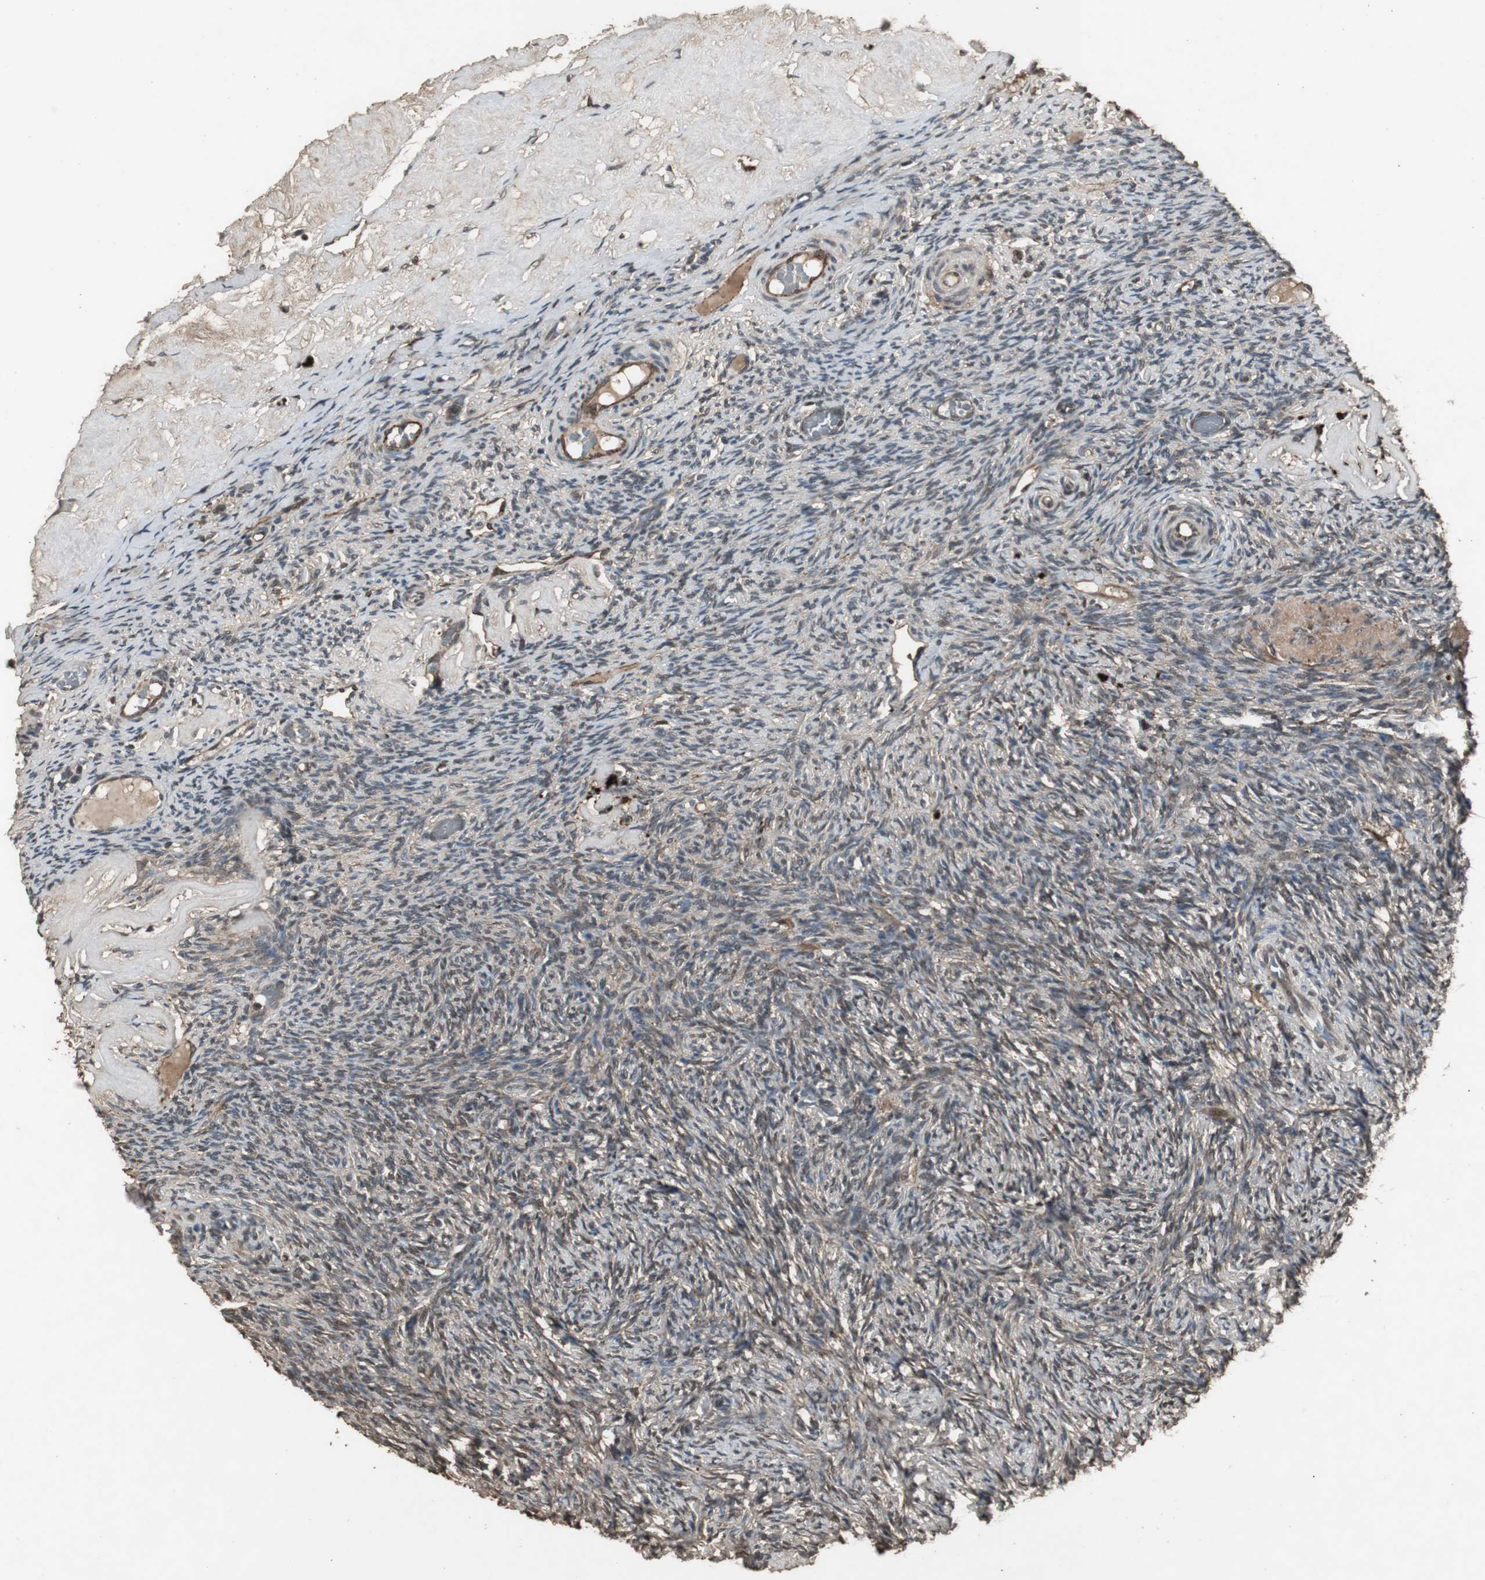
{"staining": {"intensity": "moderate", "quantity": ">75%", "location": "cytoplasmic/membranous,nuclear"}, "tissue": "ovary", "cell_type": "Ovarian stroma cells", "image_type": "normal", "snomed": [{"axis": "morphology", "description": "Normal tissue, NOS"}, {"axis": "topography", "description": "Ovary"}], "caption": "Immunohistochemistry staining of normal ovary, which displays medium levels of moderate cytoplasmic/membranous,nuclear positivity in about >75% of ovarian stroma cells indicating moderate cytoplasmic/membranous,nuclear protein staining. The staining was performed using DAB (3,3'-diaminobenzidine) (brown) for protein detection and nuclei were counterstained in hematoxylin (blue).", "gene": "EMX1", "patient": {"sex": "female", "age": 60}}